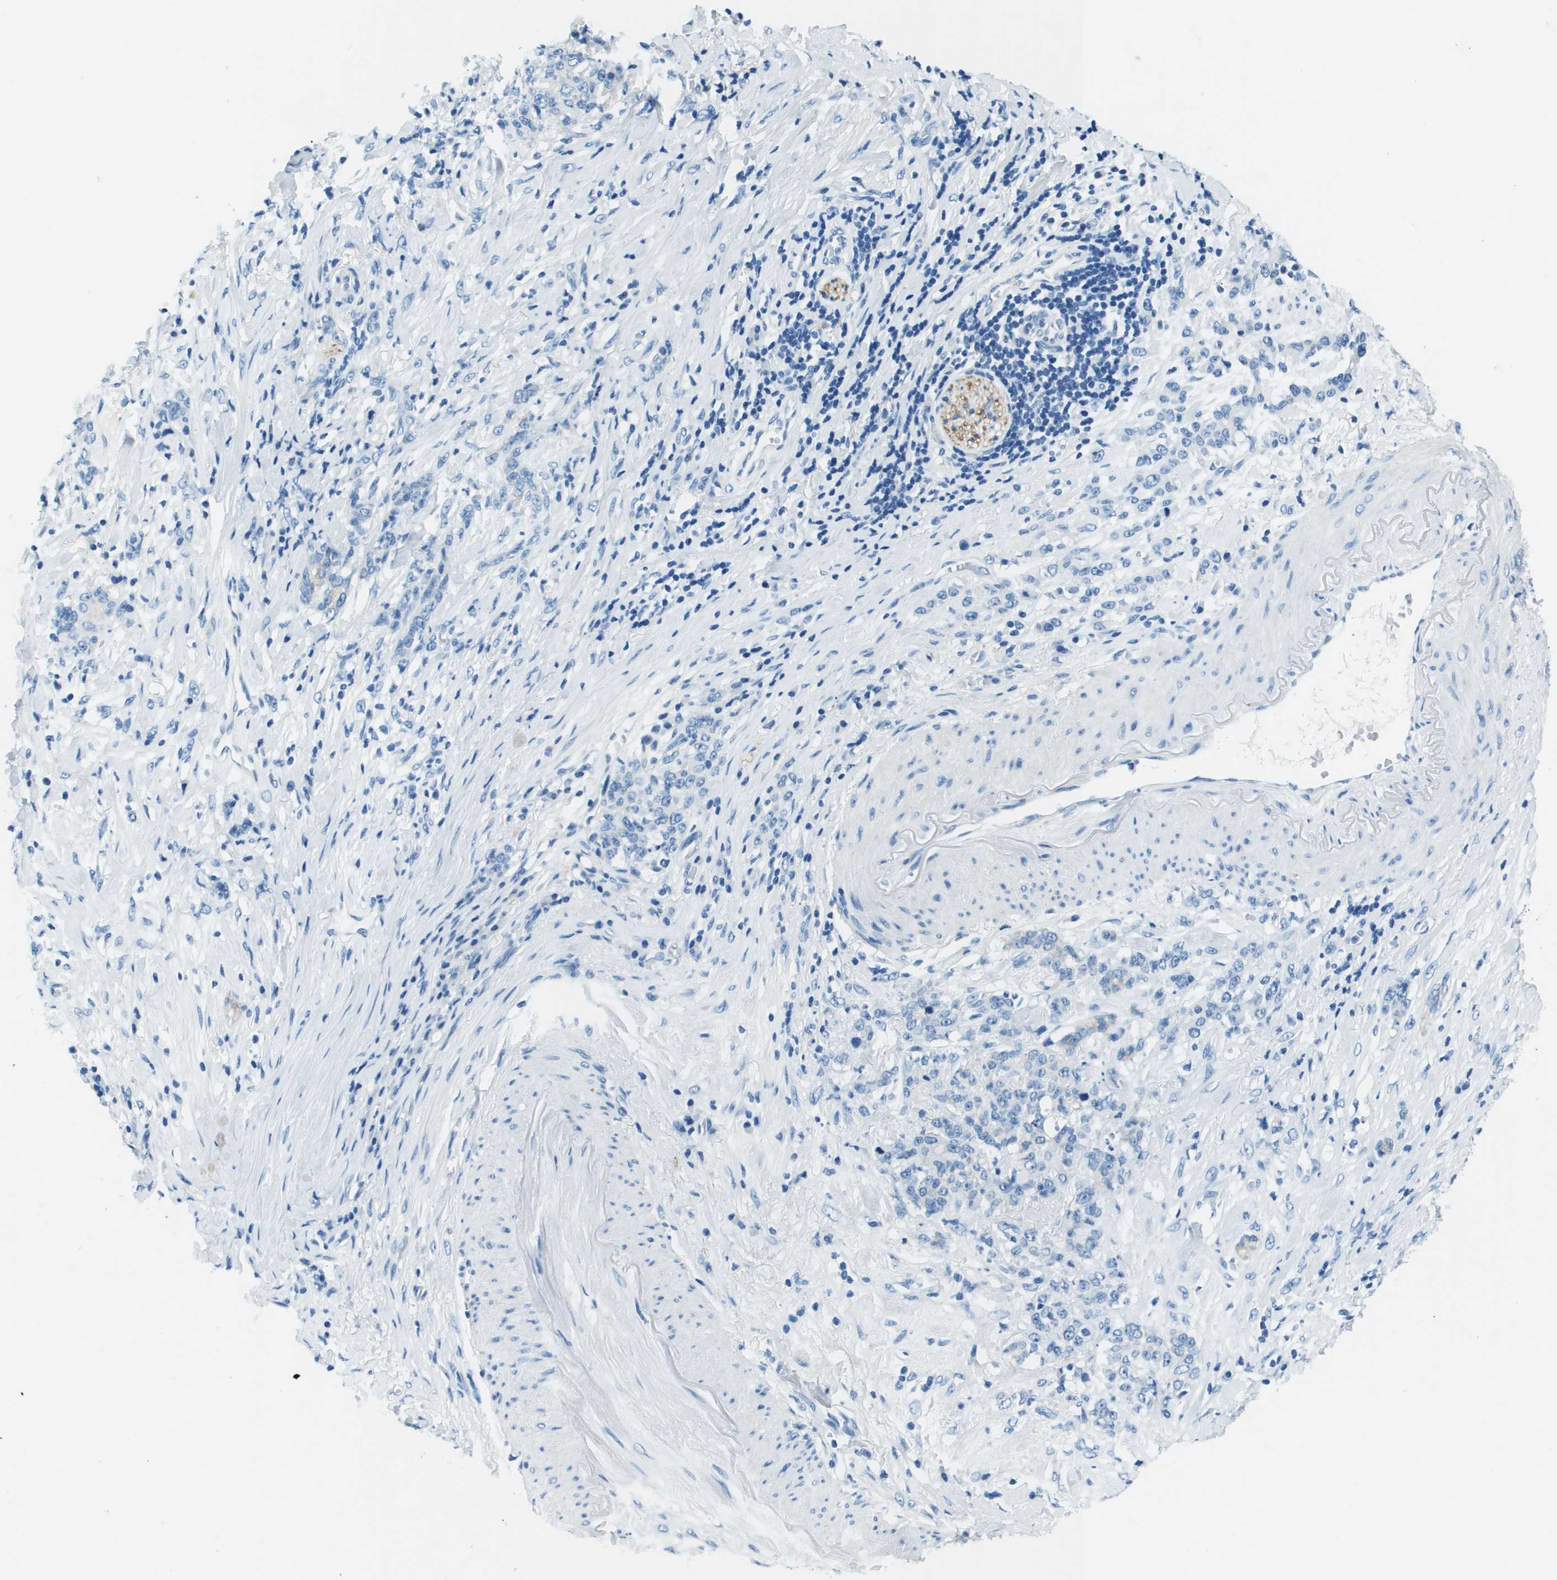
{"staining": {"intensity": "negative", "quantity": "none", "location": "none"}, "tissue": "stomach cancer", "cell_type": "Tumor cells", "image_type": "cancer", "snomed": [{"axis": "morphology", "description": "Adenocarcinoma, NOS"}, {"axis": "topography", "description": "Stomach, lower"}], "caption": "A histopathology image of stomach adenocarcinoma stained for a protein shows no brown staining in tumor cells.", "gene": "SLC16A10", "patient": {"sex": "male", "age": 88}}